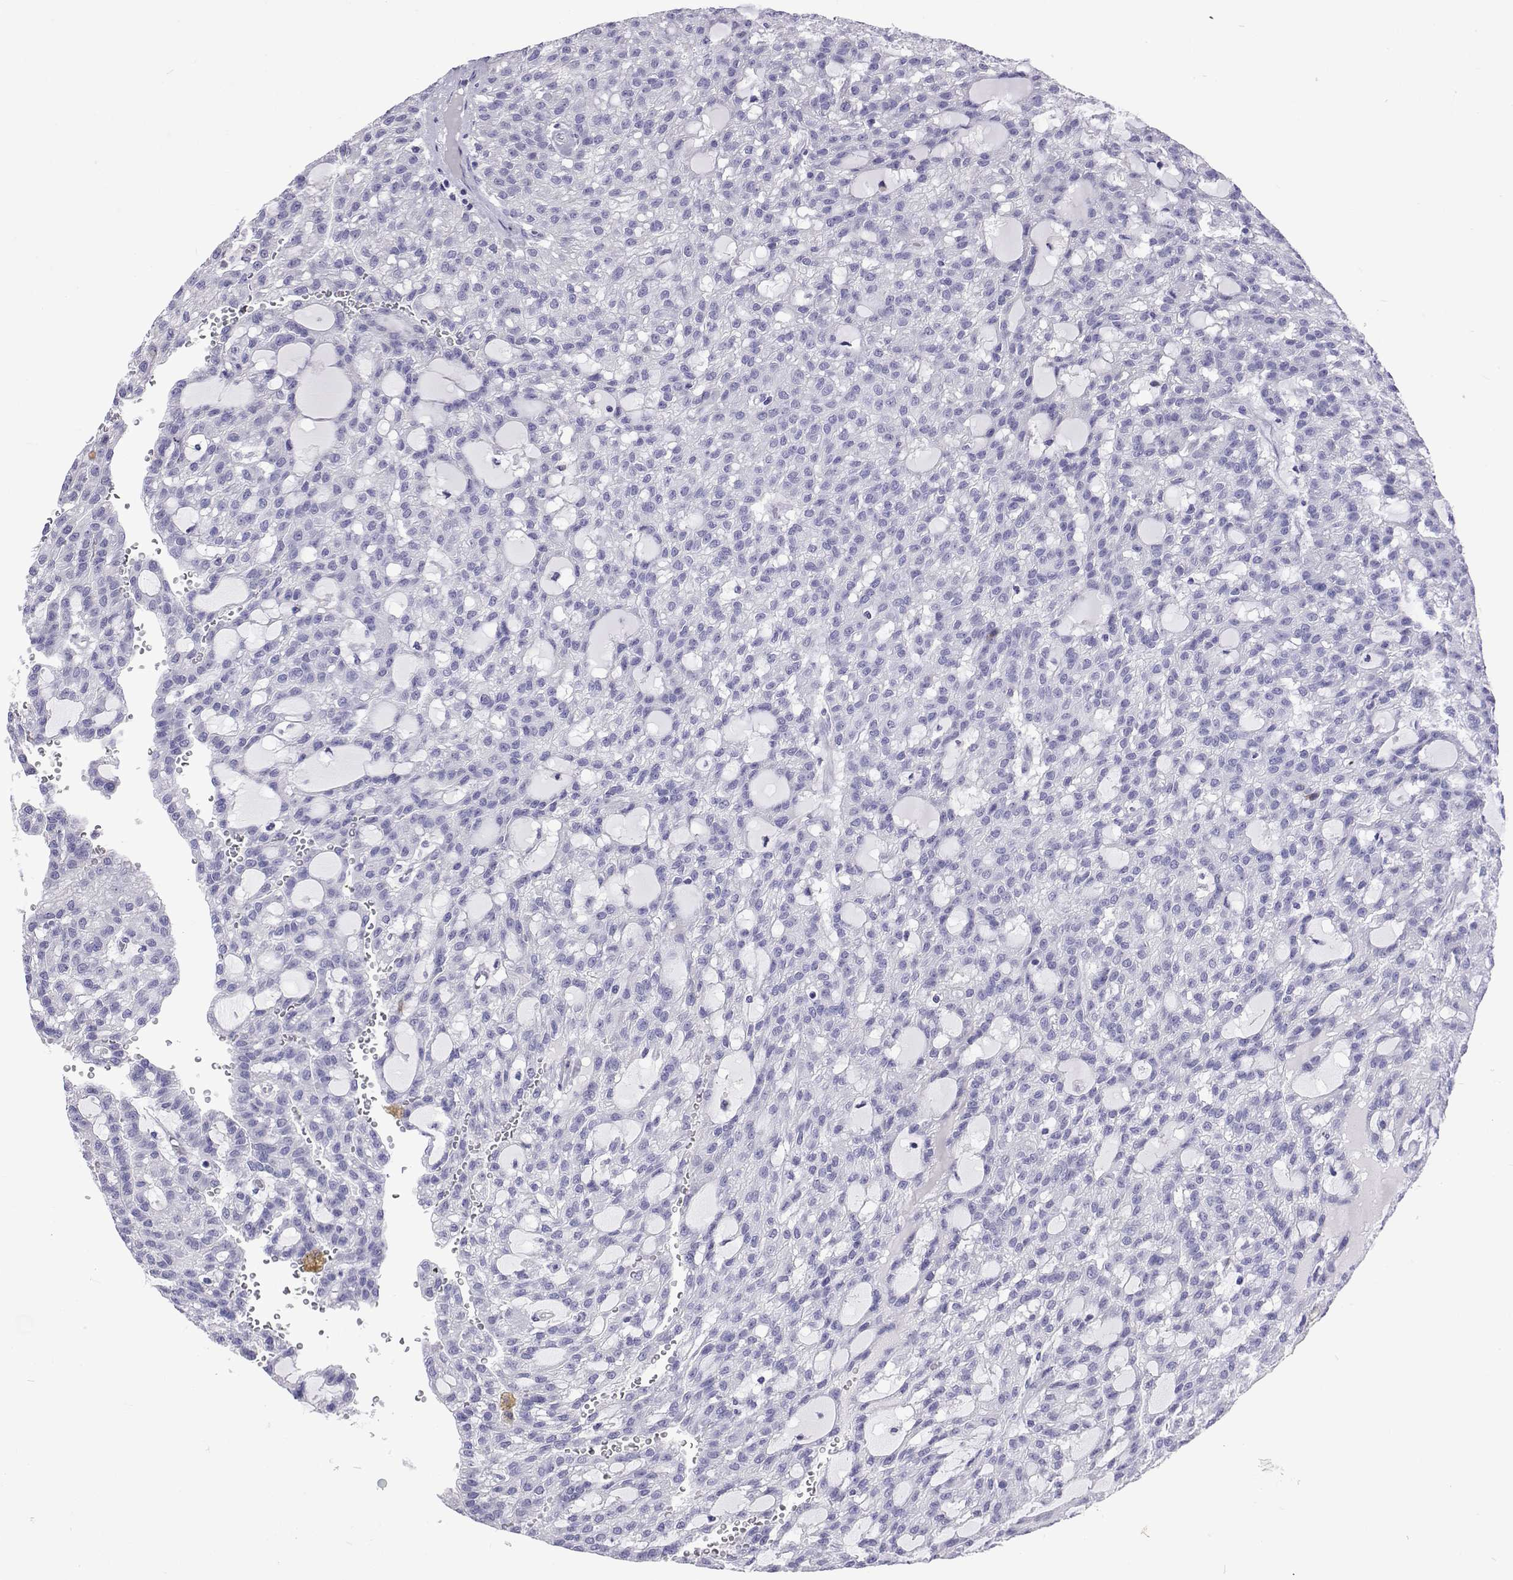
{"staining": {"intensity": "negative", "quantity": "none", "location": "none"}, "tissue": "renal cancer", "cell_type": "Tumor cells", "image_type": "cancer", "snomed": [{"axis": "morphology", "description": "Adenocarcinoma, NOS"}, {"axis": "topography", "description": "Kidney"}], "caption": "This is an immunohistochemistry histopathology image of renal cancer (adenocarcinoma). There is no expression in tumor cells.", "gene": "UMODL1", "patient": {"sex": "male", "age": 63}}